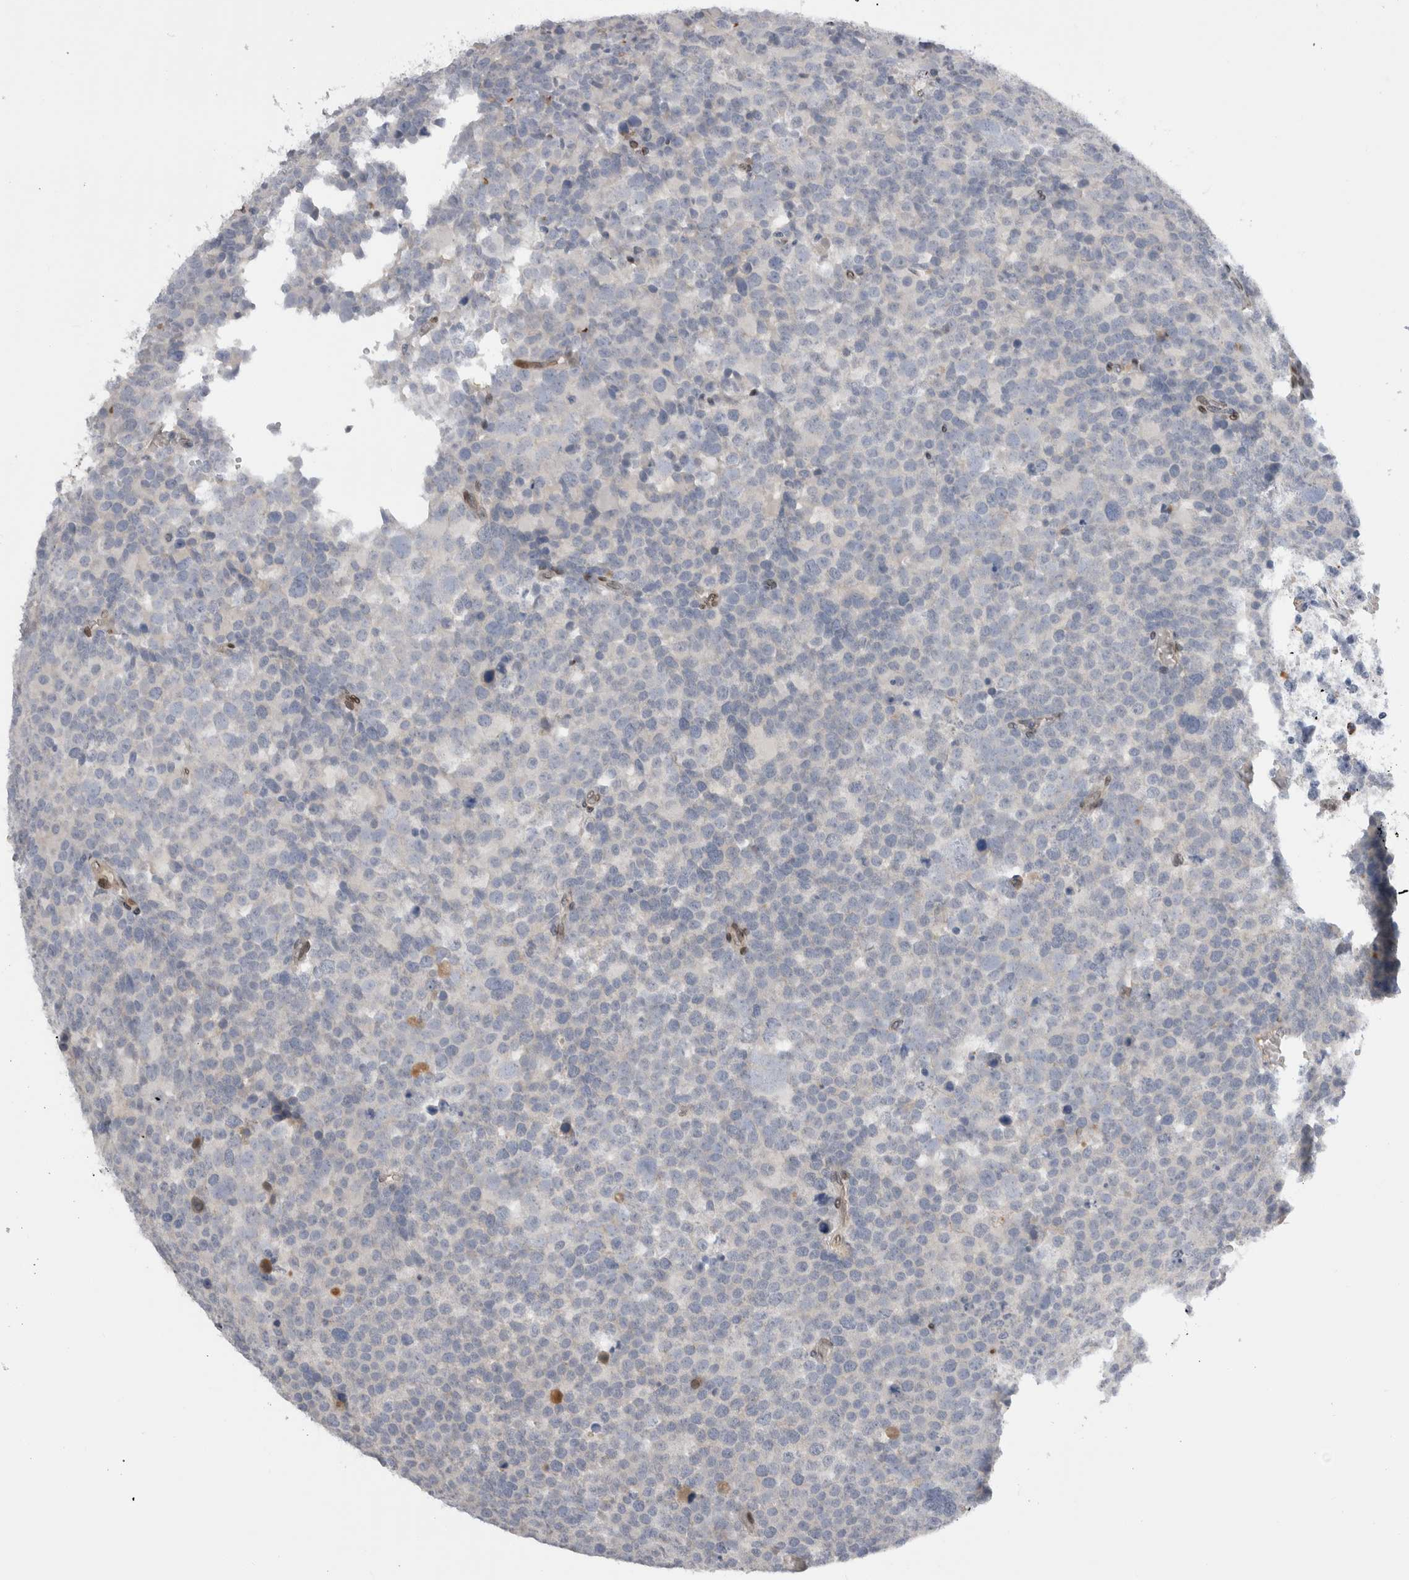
{"staining": {"intensity": "negative", "quantity": "none", "location": "none"}, "tissue": "testis cancer", "cell_type": "Tumor cells", "image_type": "cancer", "snomed": [{"axis": "morphology", "description": "Seminoma, NOS"}, {"axis": "topography", "description": "Testis"}], "caption": "Human seminoma (testis) stained for a protein using IHC shows no staining in tumor cells.", "gene": "DMTN", "patient": {"sex": "male", "age": 71}}